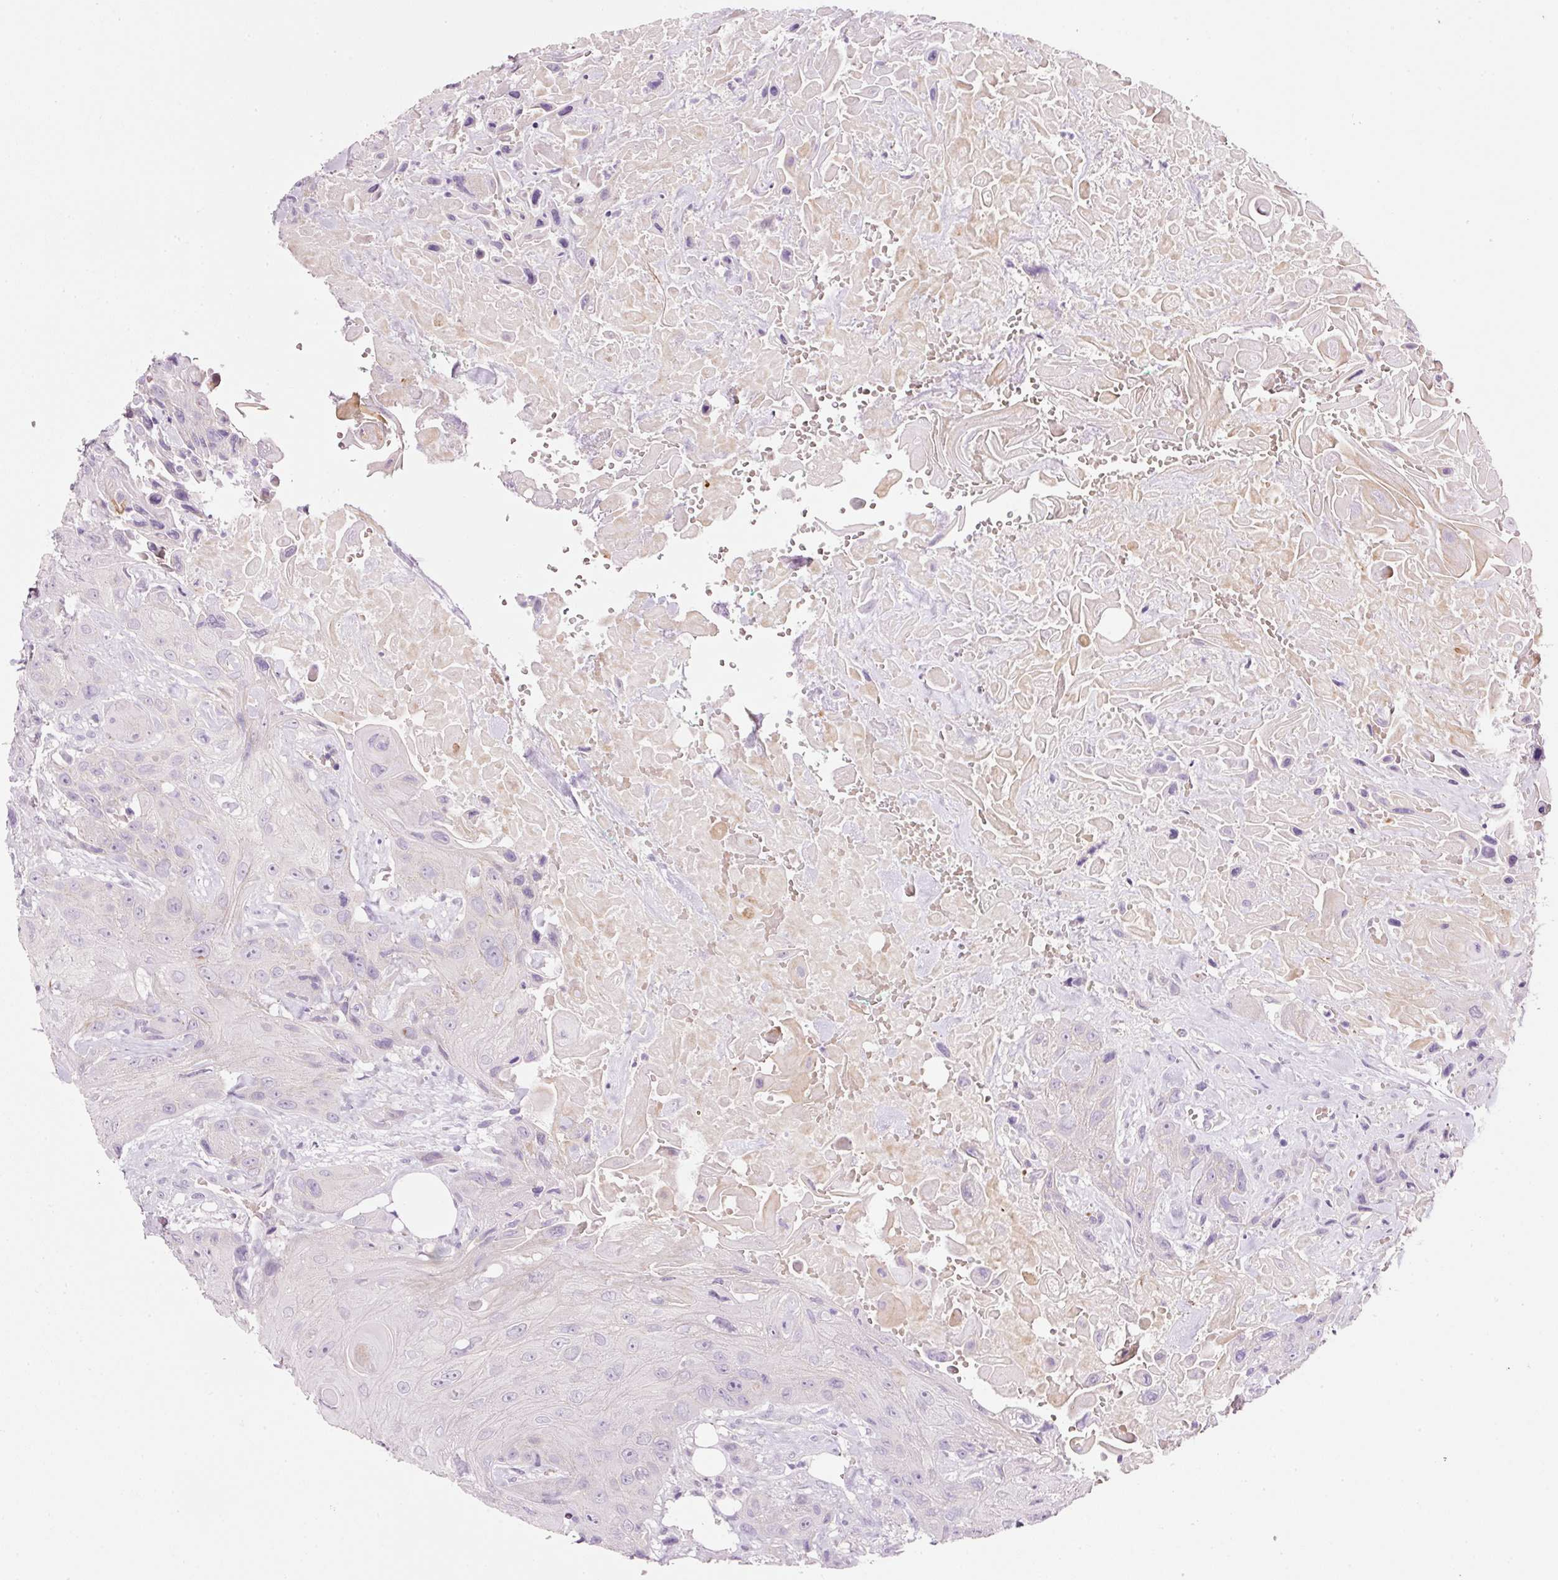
{"staining": {"intensity": "negative", "quantity": "none", "location": "none"}, "tissue": "head and neck cancer", "cell_type": "Tumor cells", "image_type": "cancer", "snomed": [{"axis": "morphology", "description": "Squamous cell carcinoma, NOS"}, {"axis": "topography", "description": "Head-Neck"}], "caption": "A micrograph of head and neck squamous cell carcinoma stained for a protein shows no brown staining in tumor cells.", "gene": "TENT5C", "patient": {"sex": "male", "age": 81}}